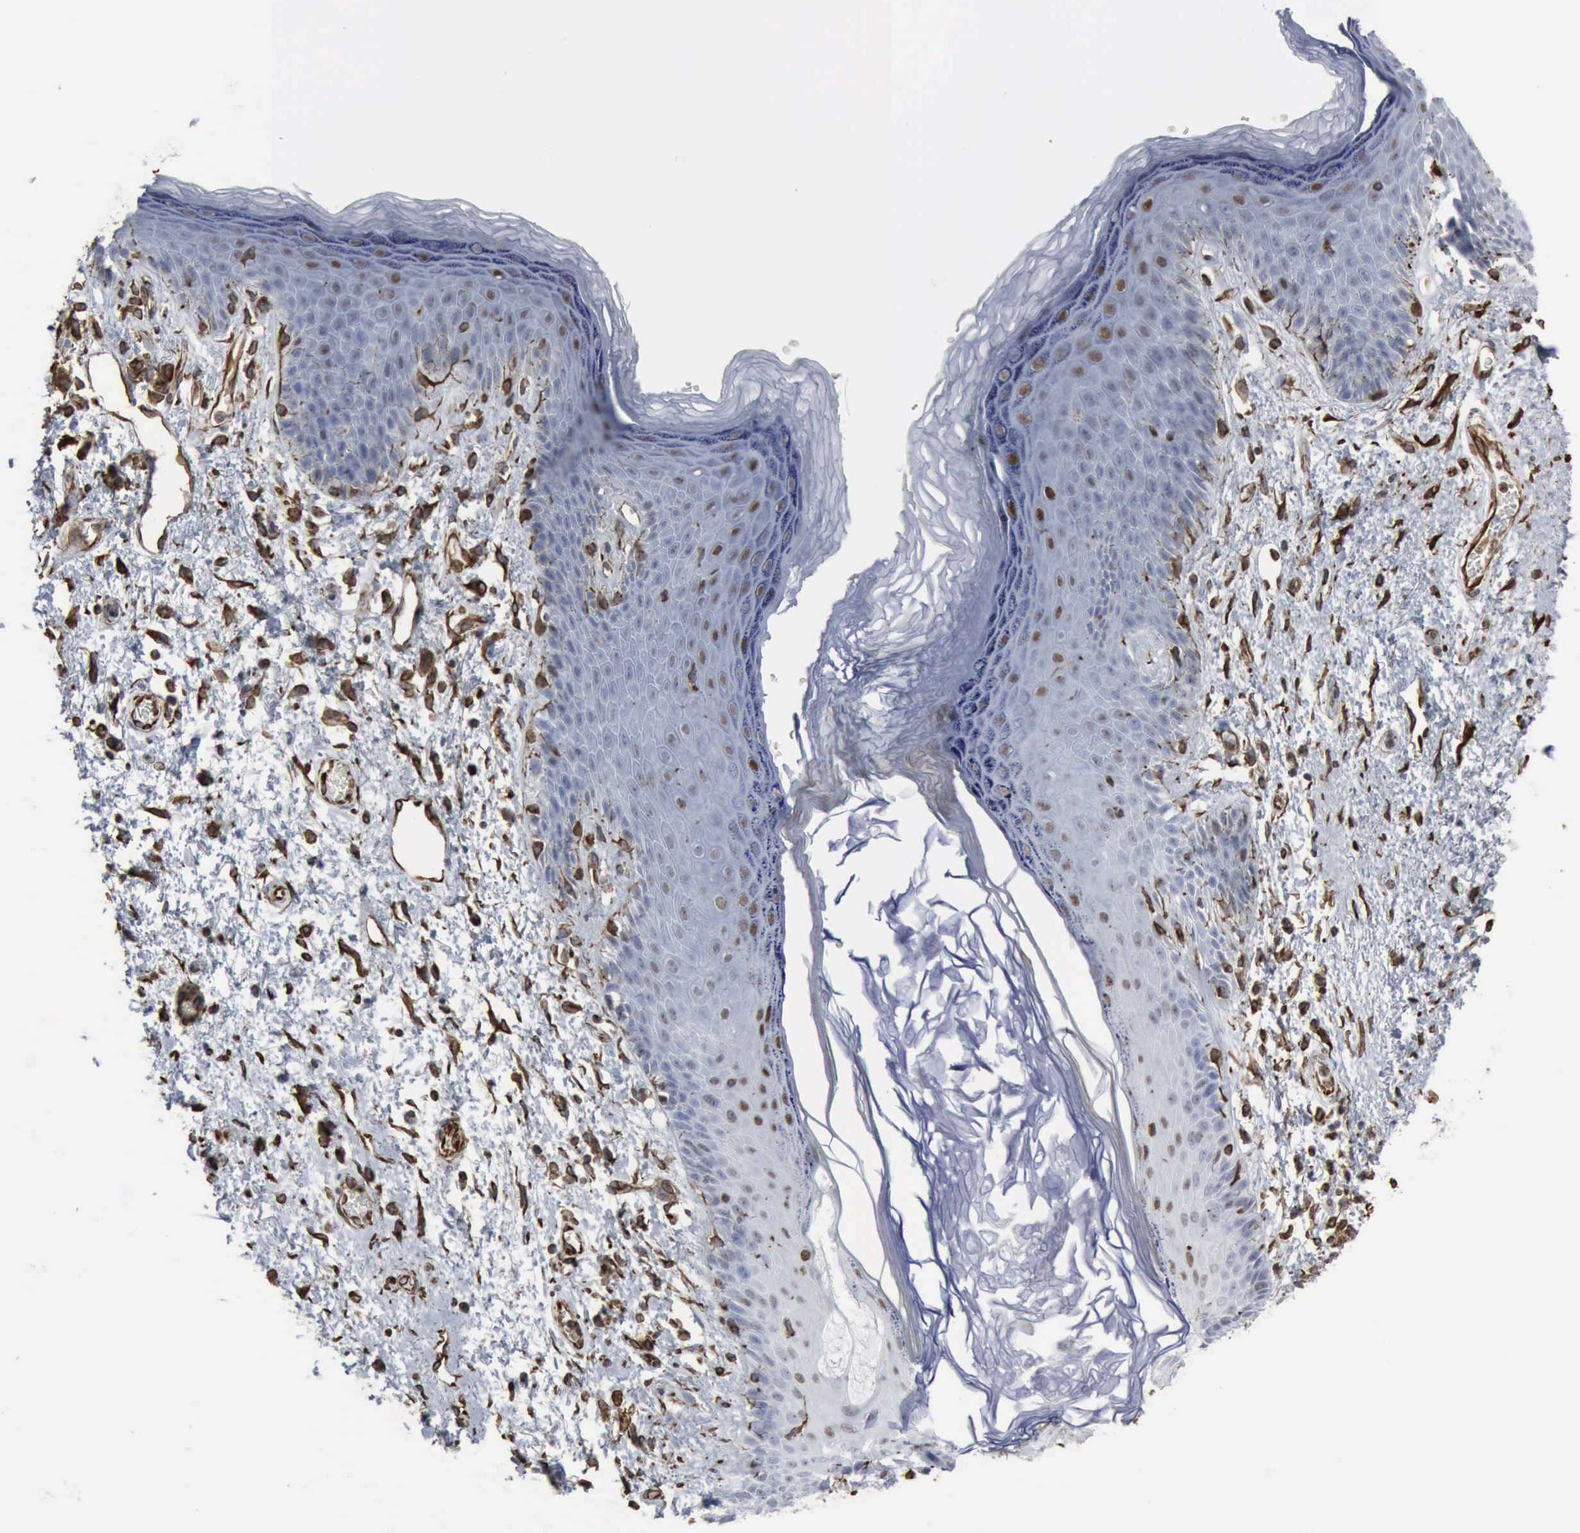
{"staining": {"intensity": "moderate", "quantity": "<25%", "location": "nuclear"}, "tissue": "skin", "cell_type": "Epidermal cells", "image_type": "normal", "snomed": [{"axis": "morphology", "description": "Normal tissue, NOS"}, {"axis": "topography", "description": "Anal"}, {"axis": "topography", "description": "Peripheral nerve tissue"}], "caption": "The immunohistochemical stain highlights moderate nuclear expression in epidermal cells of benign skin.", "gene": "CCNE1", "patient": {"sex": "female", "age": 46}}